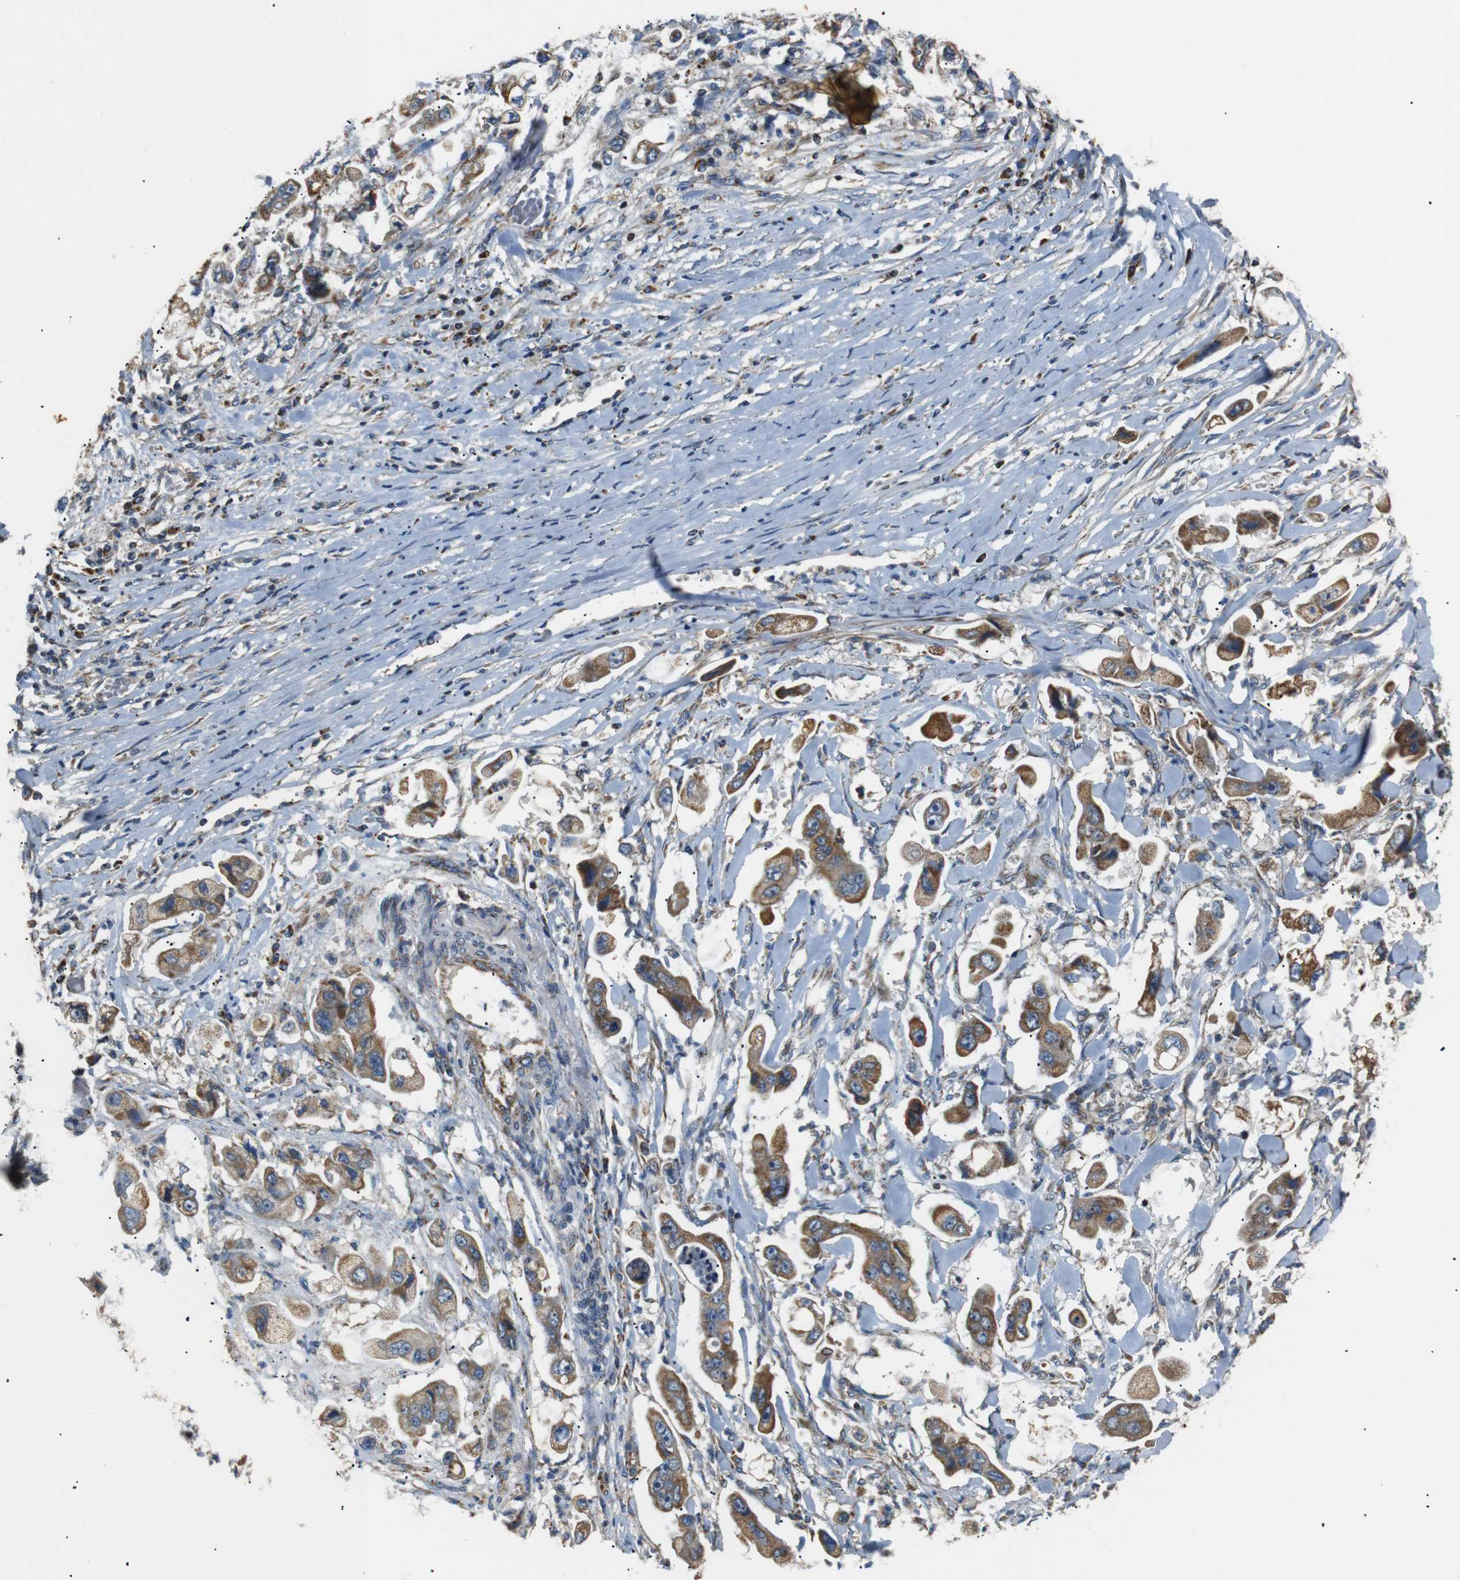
{"staining": {"intensity": "moderate", "quantity": ">75%", "location": "cytoplasmic/membranous"}, "tissue": "stomach cancer", "cell_type": "Tumor cells", "image_type": "cancer", "snomed": [{"axis": "morphology", "description": "Adenocarcinoma, NOS"}, {"axis": "topography", "description": "Stomach"}], "caption": "Immunohistochemical staining of adenocarcinoma (stomach) exhibits moderate cytoplasmic/membranous protein staining in approximately >75% of tumor cells.", "gene": "NETO2", "patient": {"sex": "male", "age": 62}}